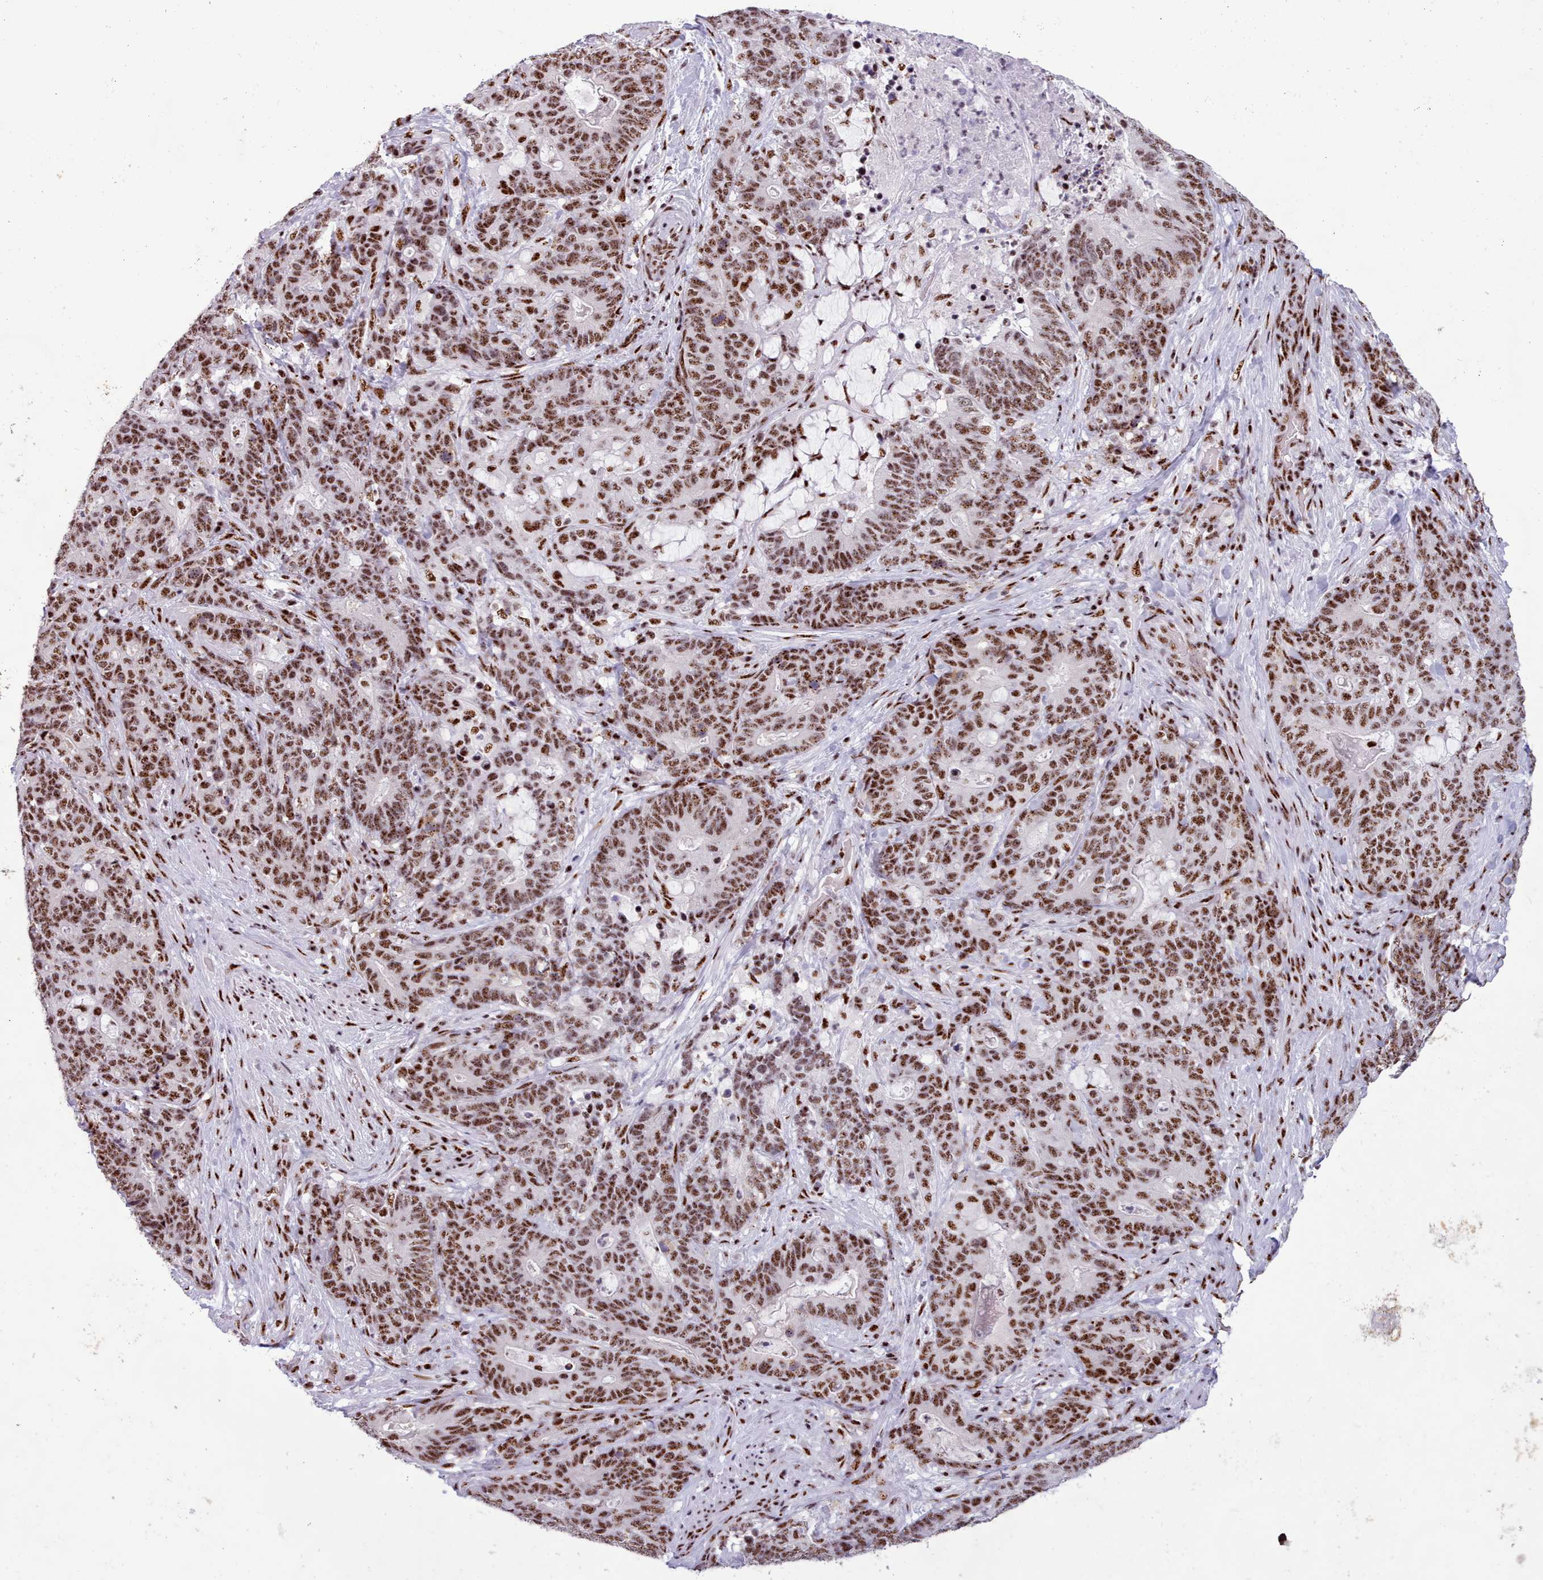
{"staining": {"intensity": "strong", "quantity": ">75%", "location": "nuclear"}, "tissue": "stomach cancer", "cell_type": "Tumor cells", "image_type": "cancer", "snomed": [{"axis": "morphology", "description": "Normal tissue, NOS"}, {"axis": "morphology", "description": "Adenocarcinoma, NOS"}, {"axis": "topography", "description": "Stomach"}], "caption": "Immunohistochemistry photomicrograph of stomach cancer stained for a protein (brown), which displays high levels of strong nuclear staining in approximately >75% of tumor cells.", "gene": "TMEM35B", "patient": {"sex": "female", "age": 64}}